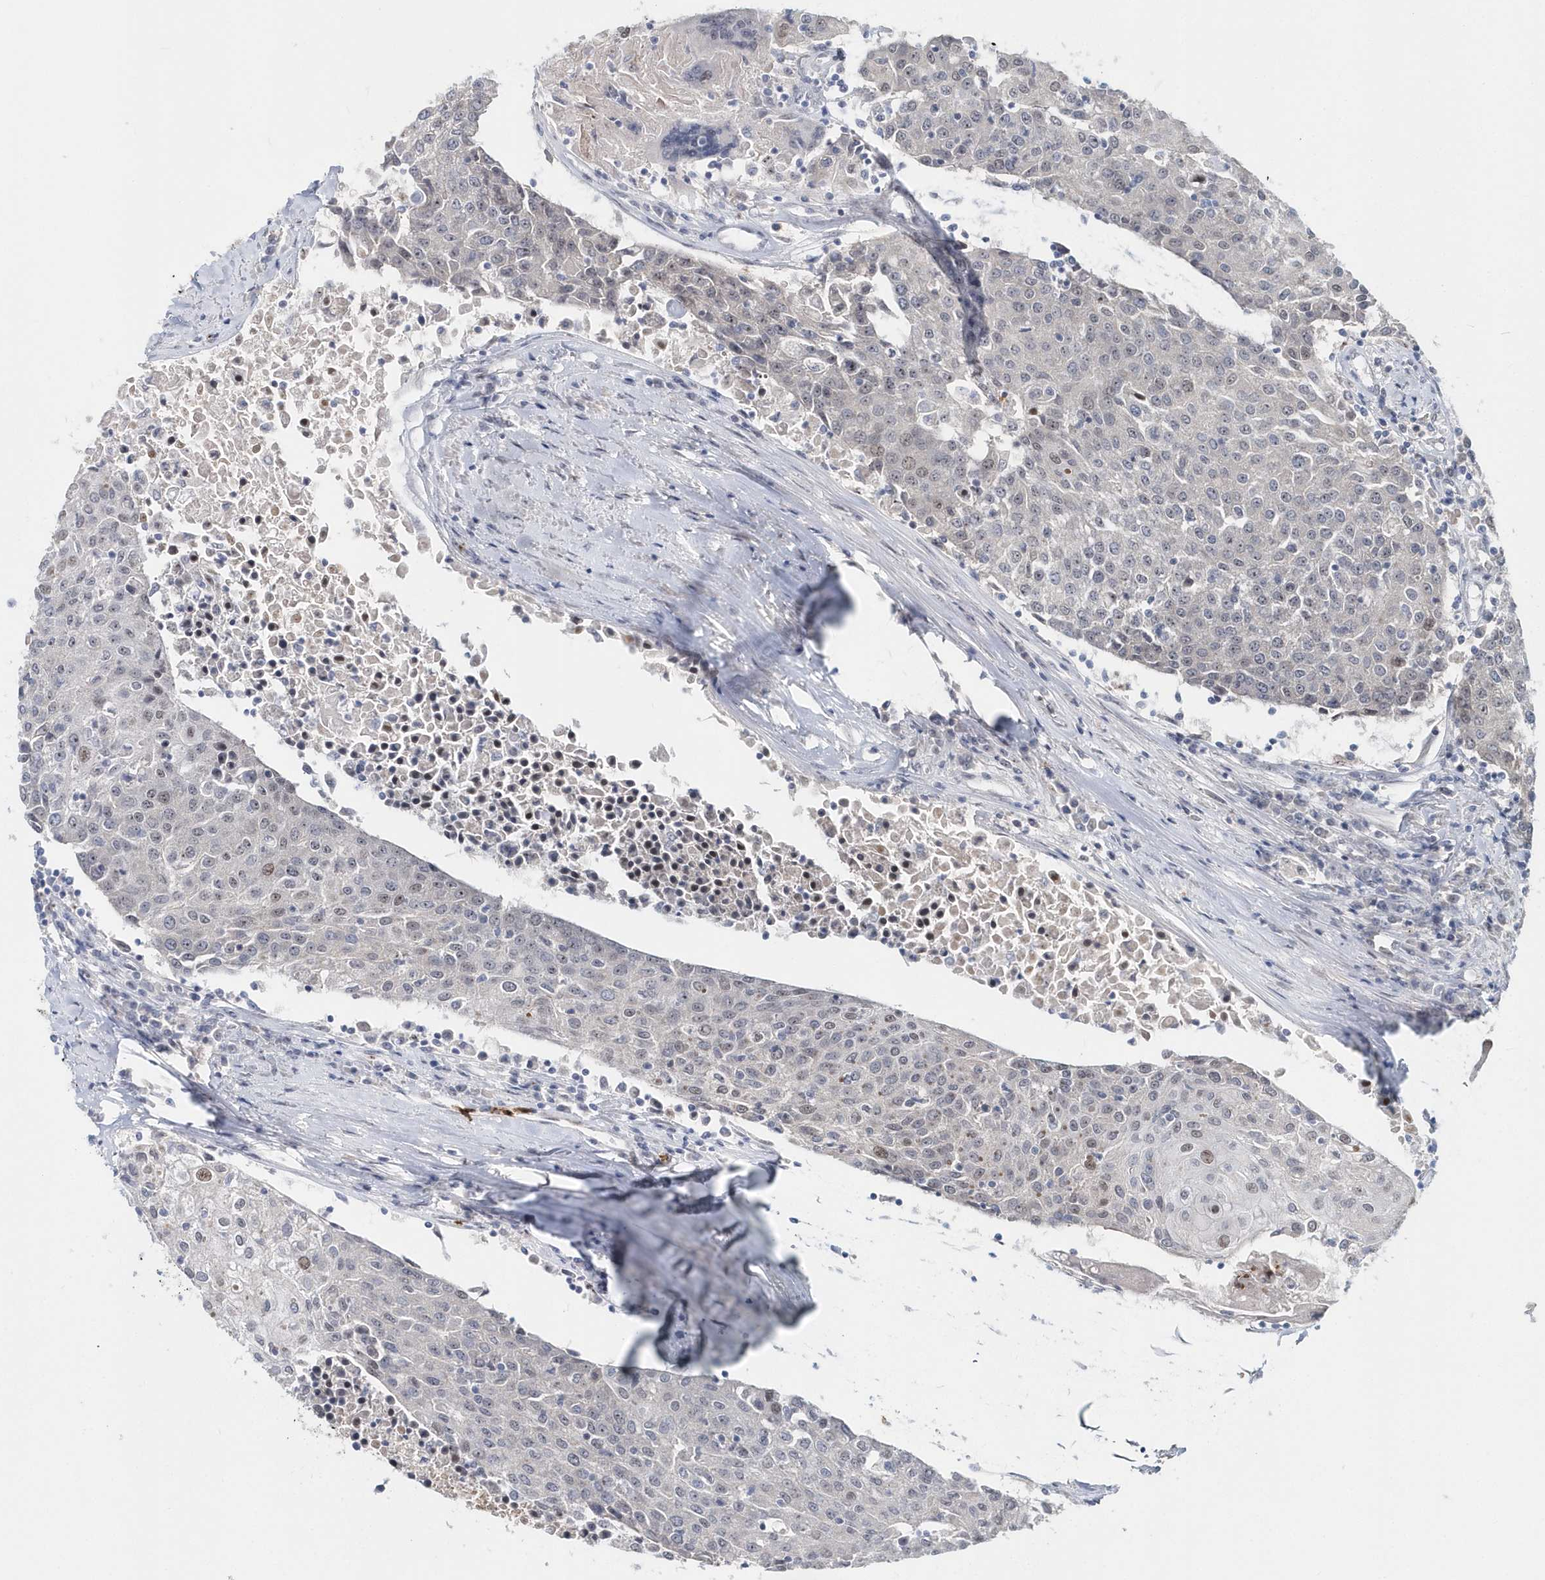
{"staining": {"intensity": "negative", "quantity": "none", "location": "none"}, "tissue": "urothelial cancer", "cell_type": "Tumor cells", "image_type": "cancer", "snomed": [{"axis": "morphology", "description": "Urothelial carcinoma, High grade"}, {"axis": "topography", "description": "Urinary bladder"}], "caption": "Tumor cells show no significant expression in urothelial cancer.", "gene": "ASCL4", "patient": {"sex": "female", "age": 85}}